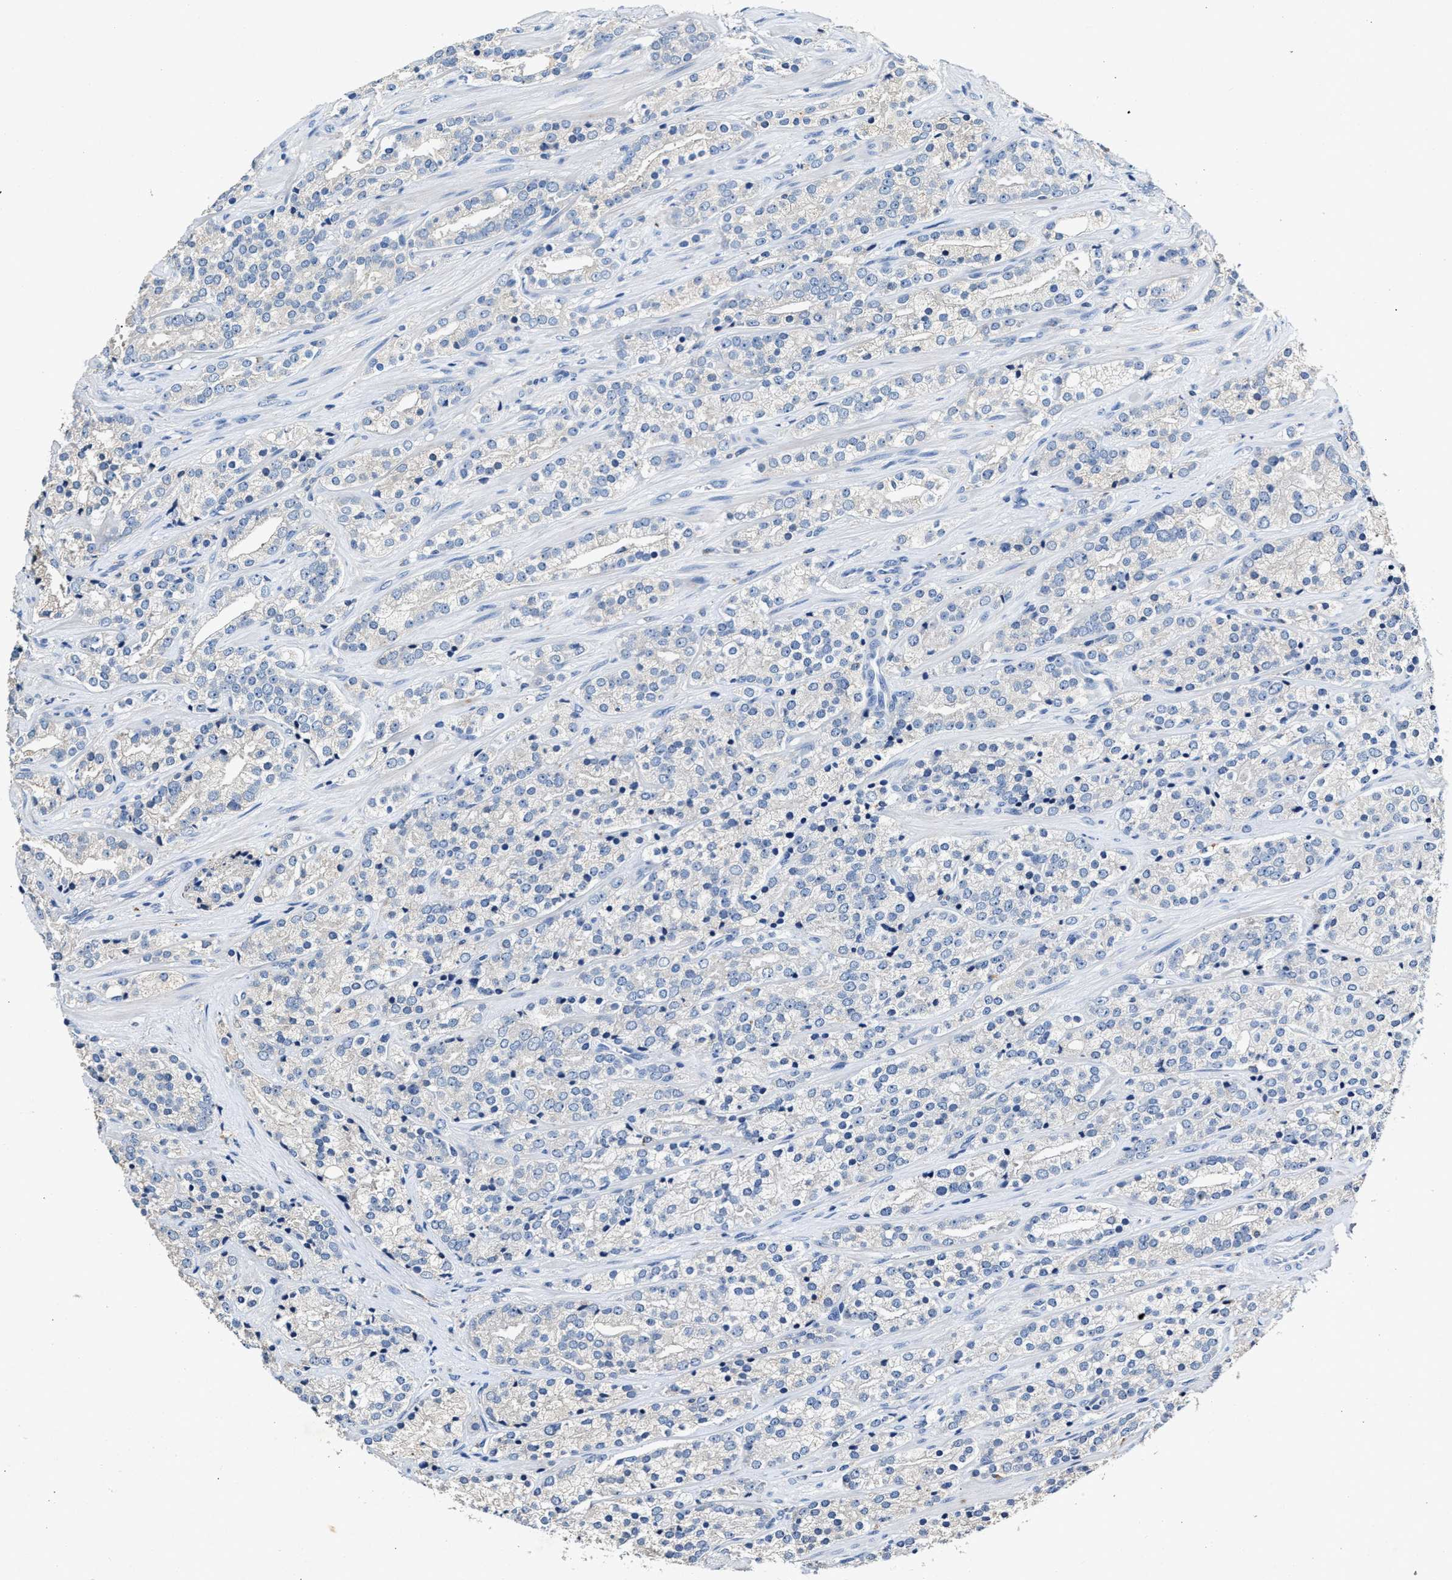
{"staining": {"intensity": "negative", "quantity": "none", "location": "none"}, "tissue": "prostate cancer", "cell_type": "Tumor cells", "image_type": "cancer", "snomed": [{"axis": "morphology", "description": "Adenocarcinoma, High grade"}, {"axis": "topography", "description": "Prostate"}], "caption": "Immunohistochemistry image of prostate cancer (adenocarcinoma (high-grade)) stained for a protein (brown), which demonstrates no expression in tumor cells.", "gene": "SLCO2B1", "patient": {"sex": "male", "age": 71}}